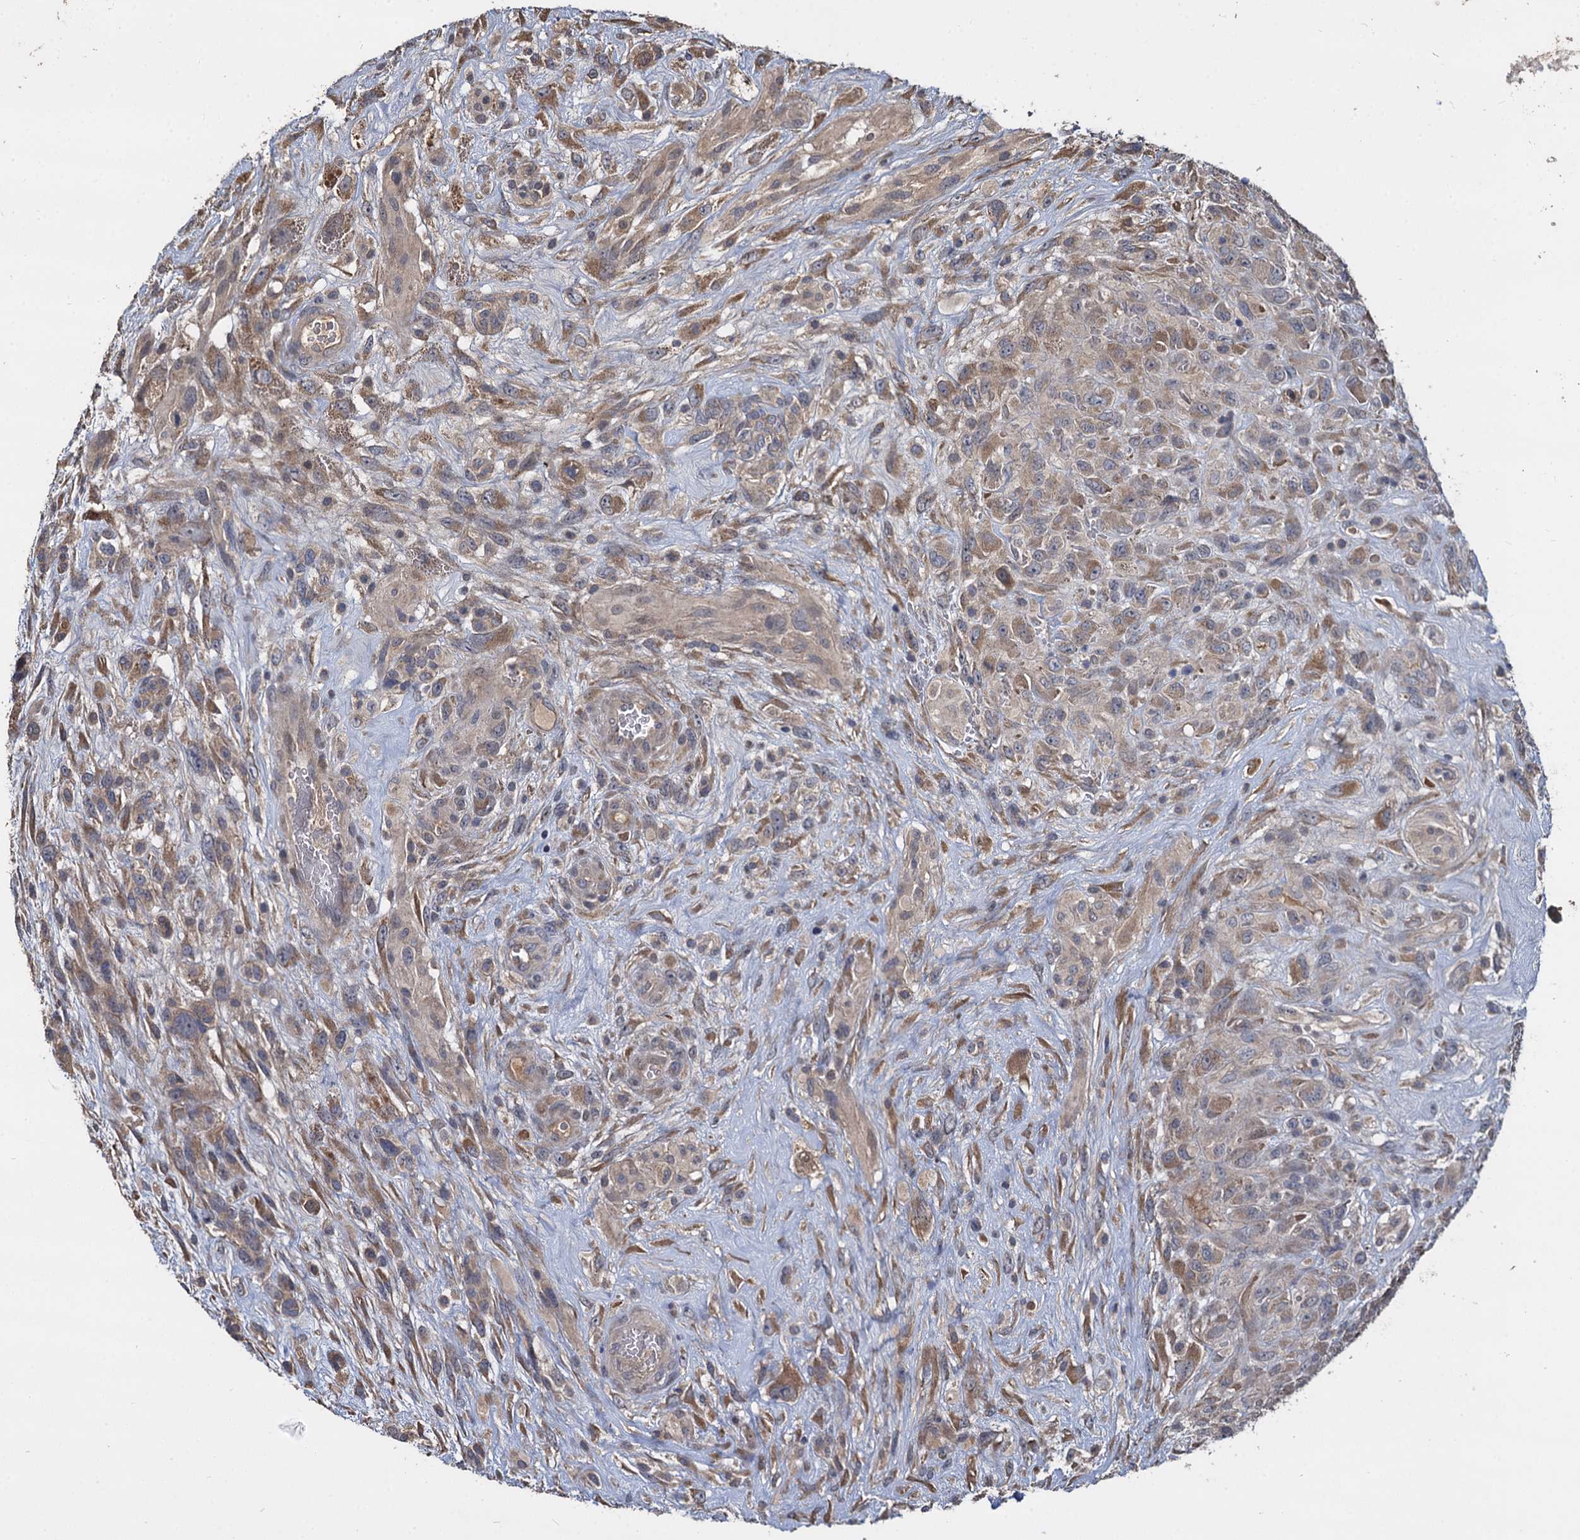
{"staining": {"intensity": "weak", "quantity": "25%-75%", "location": "cytoplasmic/membranous"}, "tissue": "glioma", "cell_type": "Tumor cells", "image_type": "cancer", "snomed": [{"axis": "morphology", "description": "Glioma, malignant, High grade"}, {"axis": "topography", "description": "Brain"}], "caption": "Protein staining by immunohistochemistry shows weak cytoplasmic/membranous expression in about 25%-75% of tumor cells in glioma.", "gene": "CCDC184", "patient": {"sex": "male", "age": 61}}